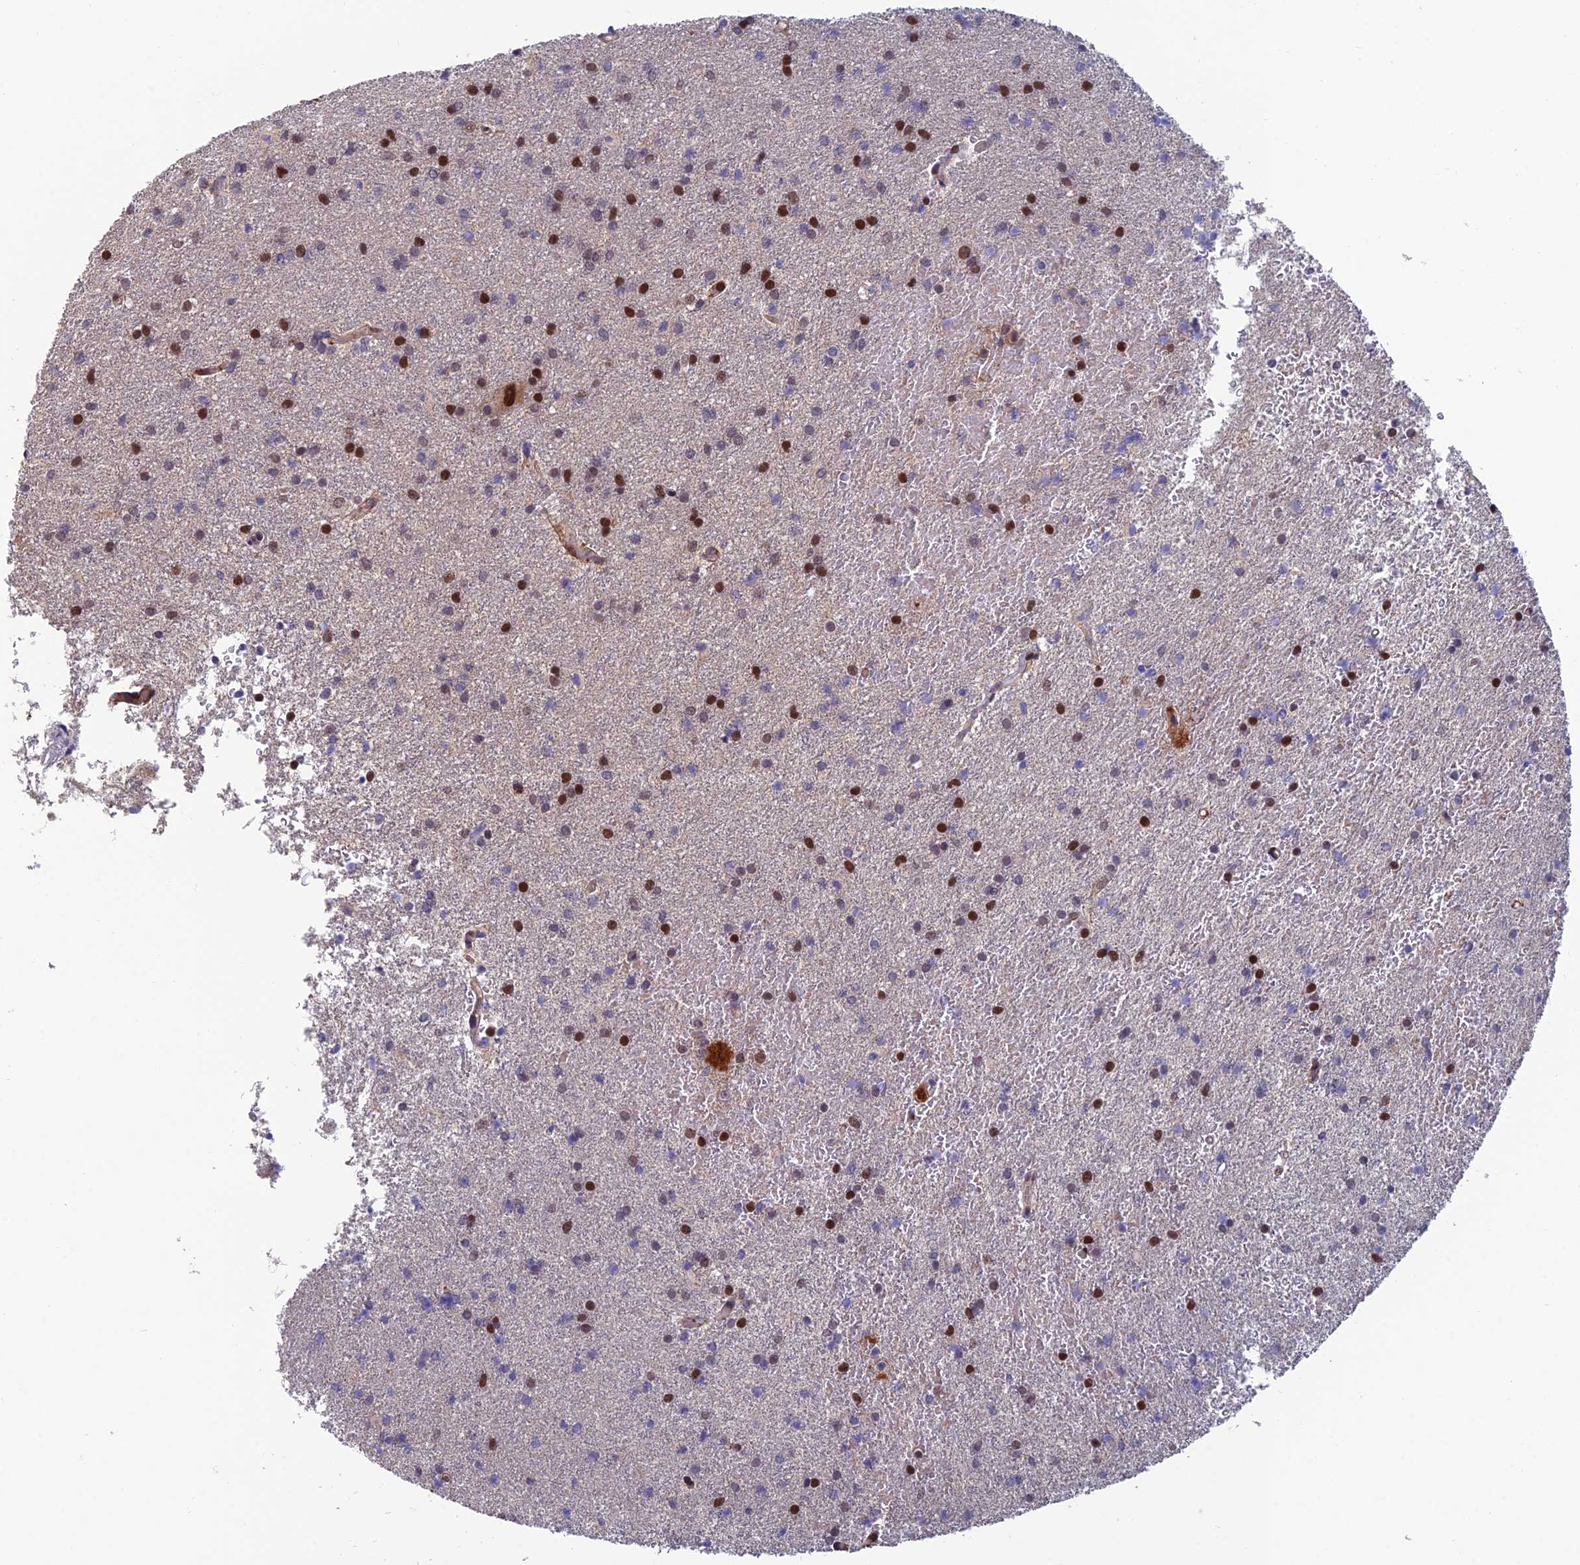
{"staining": {"intensity": "moderate", "quantity": "25%-75%", "location": "nuclear"}, "tissue": "glioma", "cell_type": "Tumor cells", "image_type": "cancer", "snomed": [{"axis": "morphology", "description": "Glioma, malignant, High grade"}, {"axis": "topography", "description": "Brain"}], "caption": "Tumor cells exhibit moderate nuclear positivity in approximately 25%-75% of cells in malignant glioma (high-grade).", "gene": "CCDC183", "patient": {"sex": "female", "age": 50}}